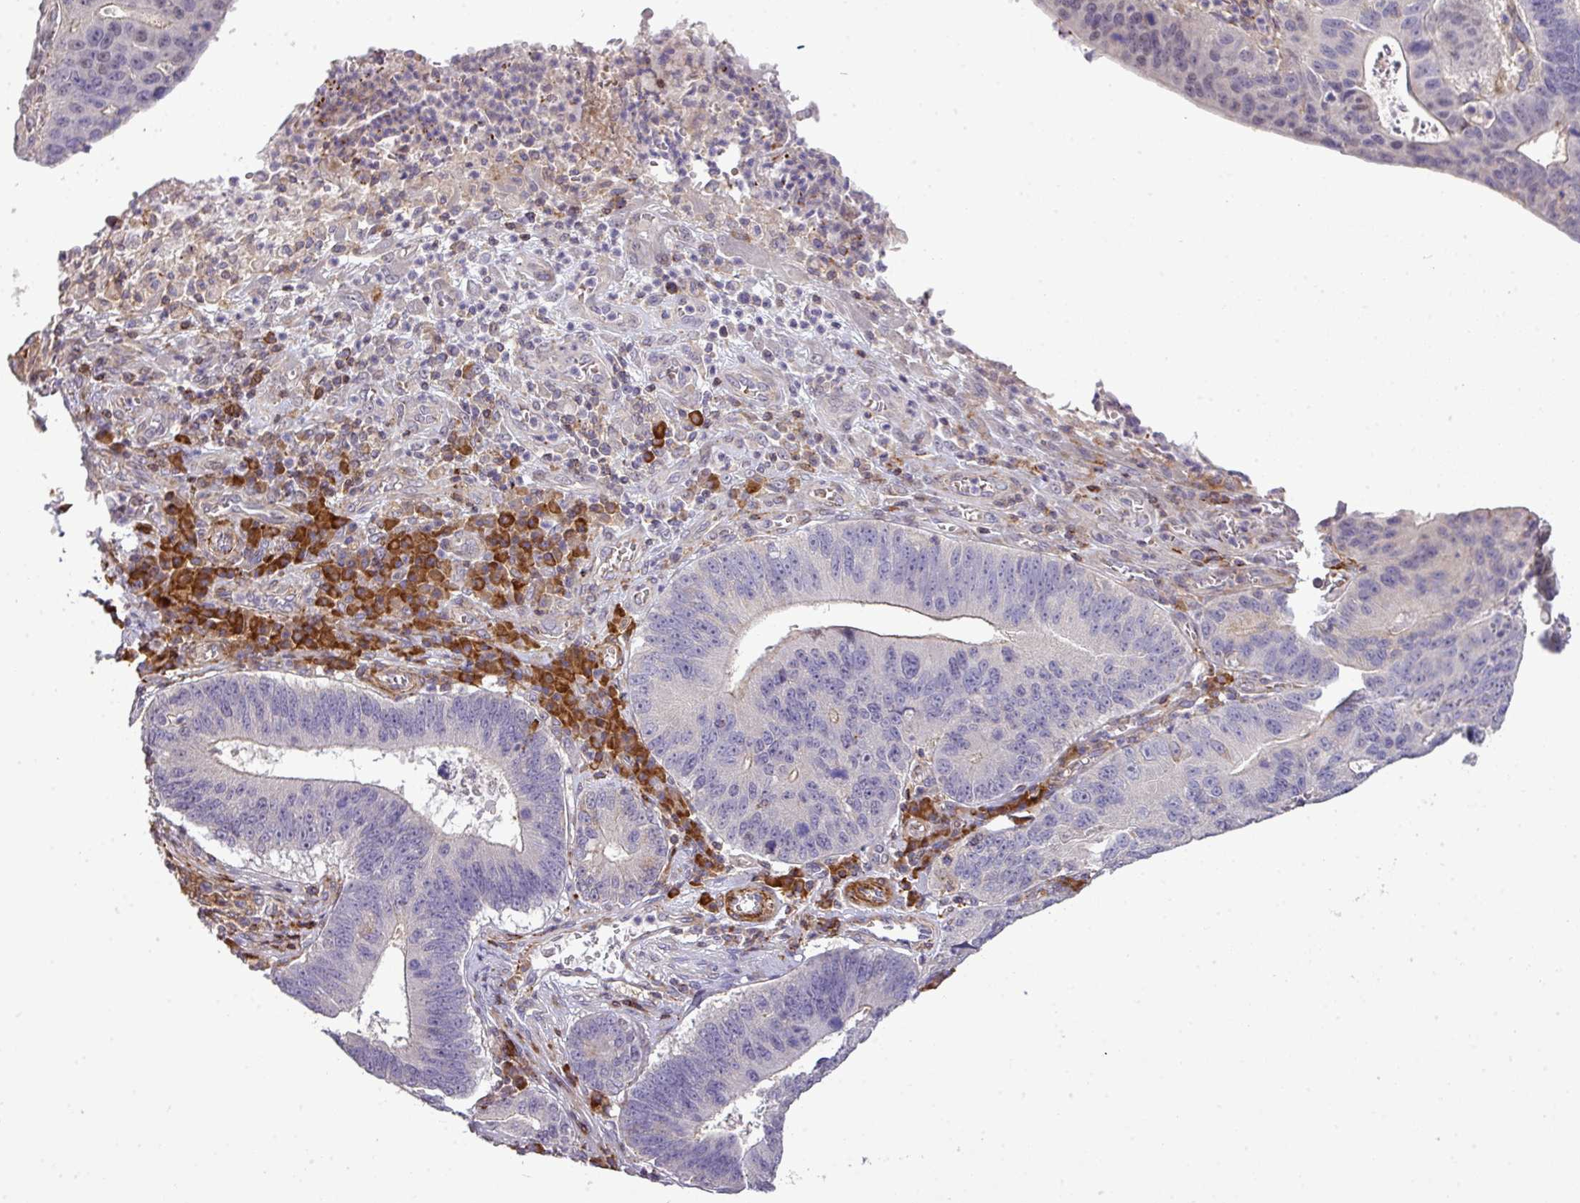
{"staining": {"intensity": "negative", "quantity": "none", "location": "none"}, "tissue": "stomach cancer", "cell_type": "Tumor cells", "image_type": "cancer", "snomed": [{"axis": "morphology", "description": "Adenocarcinoma, NOS"}, {"axis": "topography", "description": "Stomach"}], "caption": "Stomach adenocarcinoma stained for a protein using IHC displays no staining tumor cells.", "gene": "TPRA1", "patient": {"sex": "male", "age": 59}}